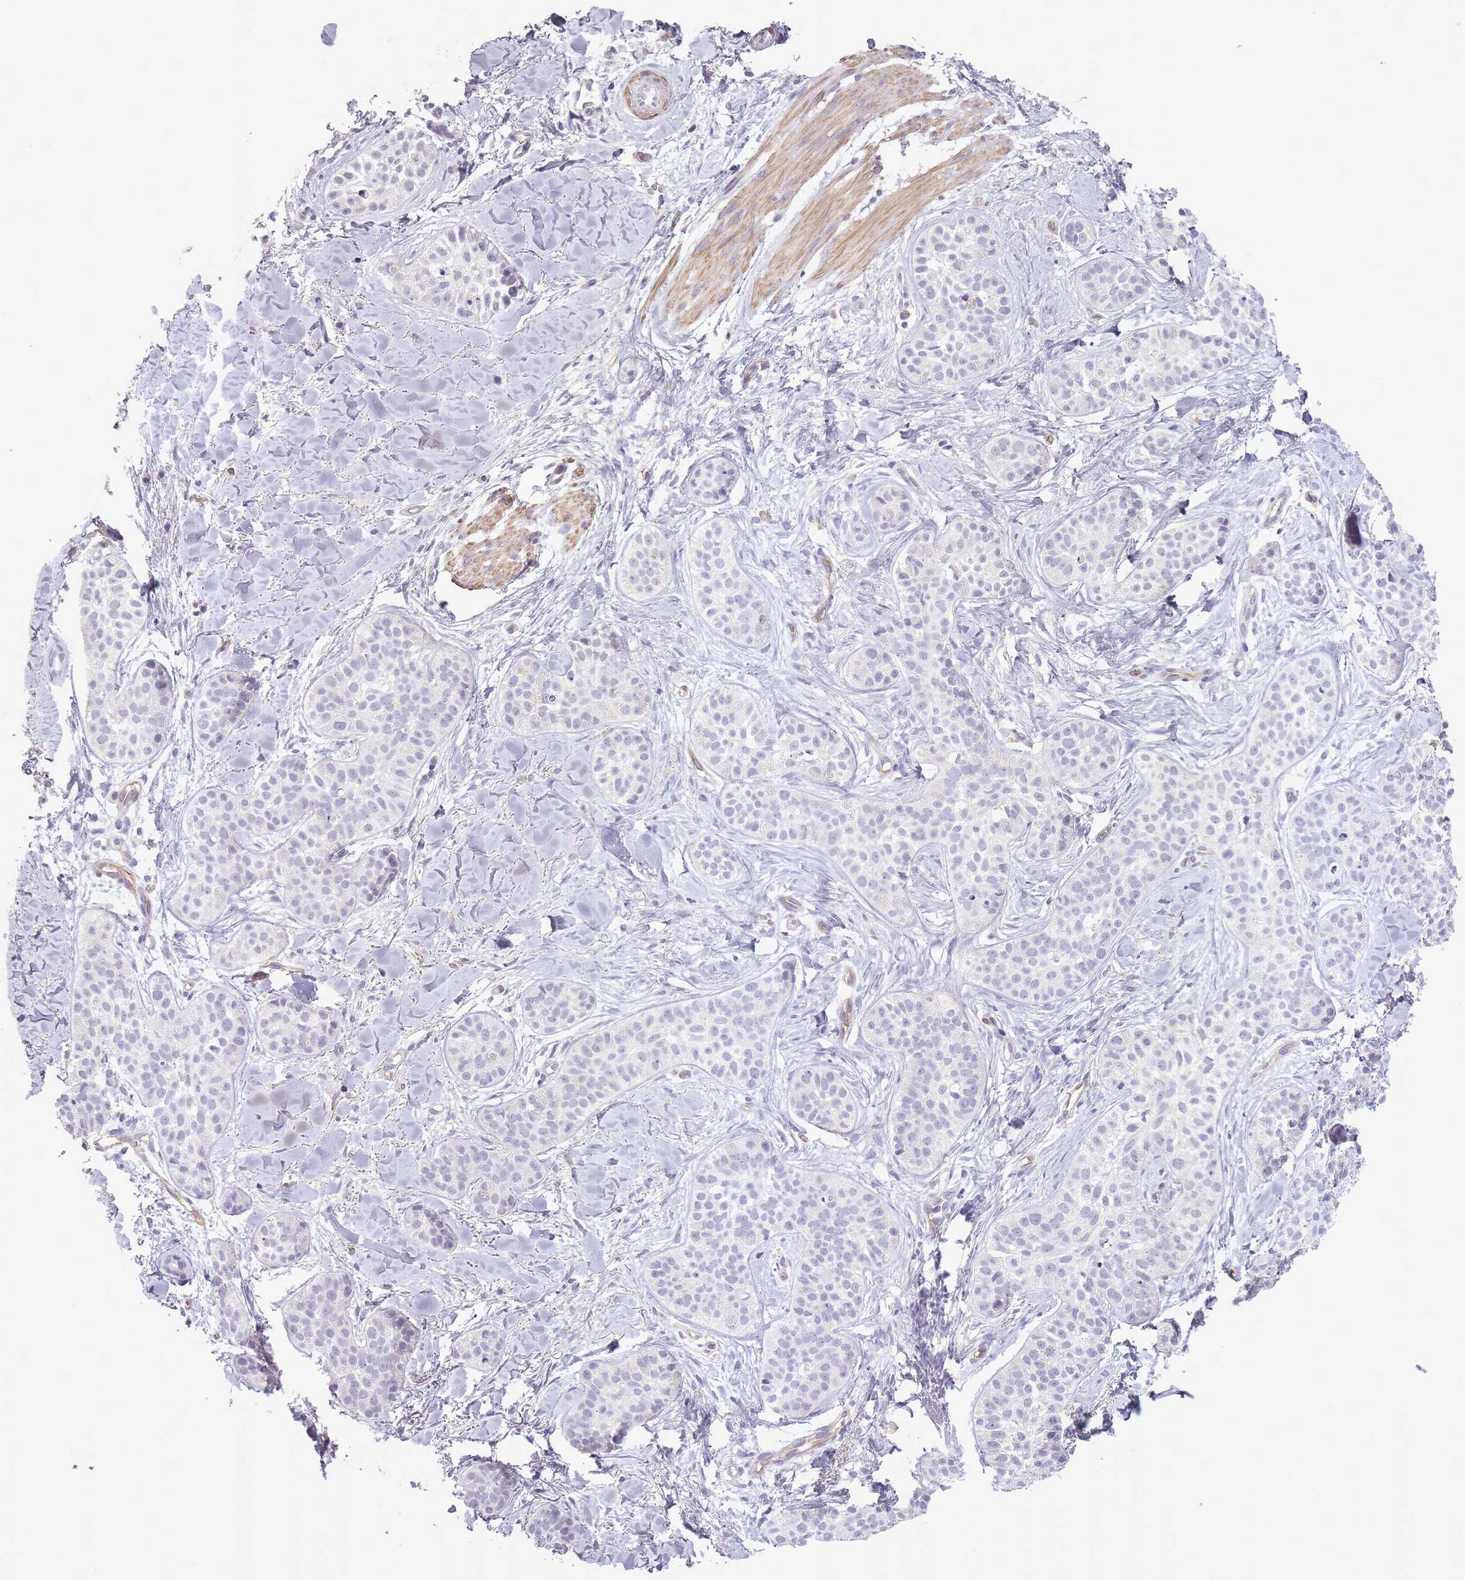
{"staining": {"intensity": "negative", "quantity": "none", "location": "none"}, "tissue": "skin cancer", "cell_type": "Tumor cells", "image_type": "cancer", "snomed": [{"axis": "morphology", "description": "Basal cell carcinoma"}, {"axis": "topography", "description": "Skin"}], "caption": "Skin cancer was stained to show a protein in brown. There is no significant staining in tumor cells.", "gene": "SLC8A2", "patient": {"sex": "male", "age": 52}}